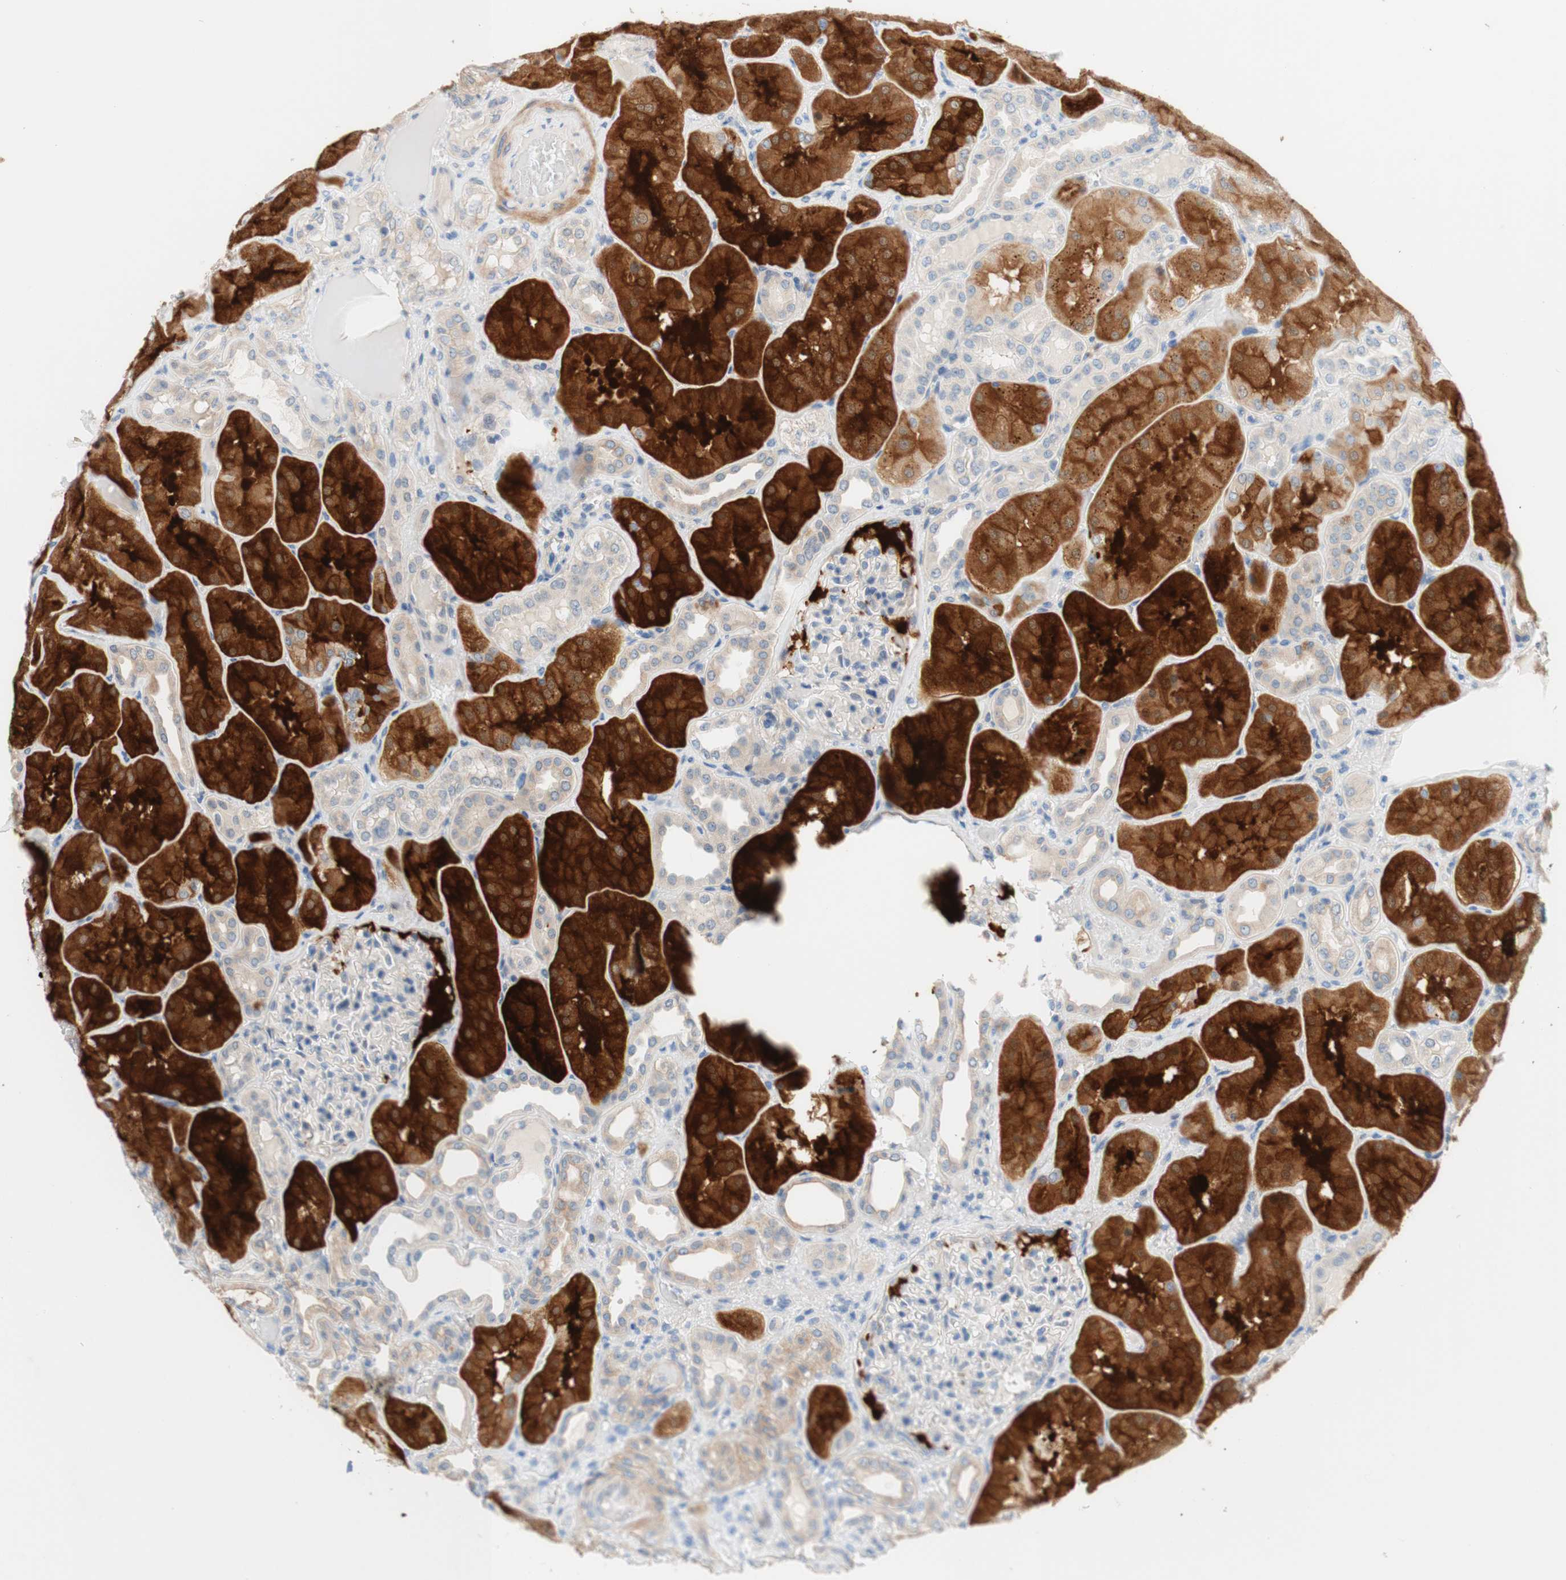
{"staining": {"intensity": "strong", "quantity": "<25%", "location": "cytoplasmic/membranous"}, "tissue": "kidney", "cell_type": "Cells in glomeruli", "image_type": "normal", "snomed": [{"axis": "morphology", "description": "Normal tissue, NOS"}, {"axis": "topography", "description": "Kidney"}], "caption": "Immunohistochemical staining of normal human kidney displays <25% levels of strong cytoplasmic/membranous protein positivity in about <25% of cells in glomeruli.", "gene": "ENTREP2", "patient": {"sex": "female", "age": 56}}